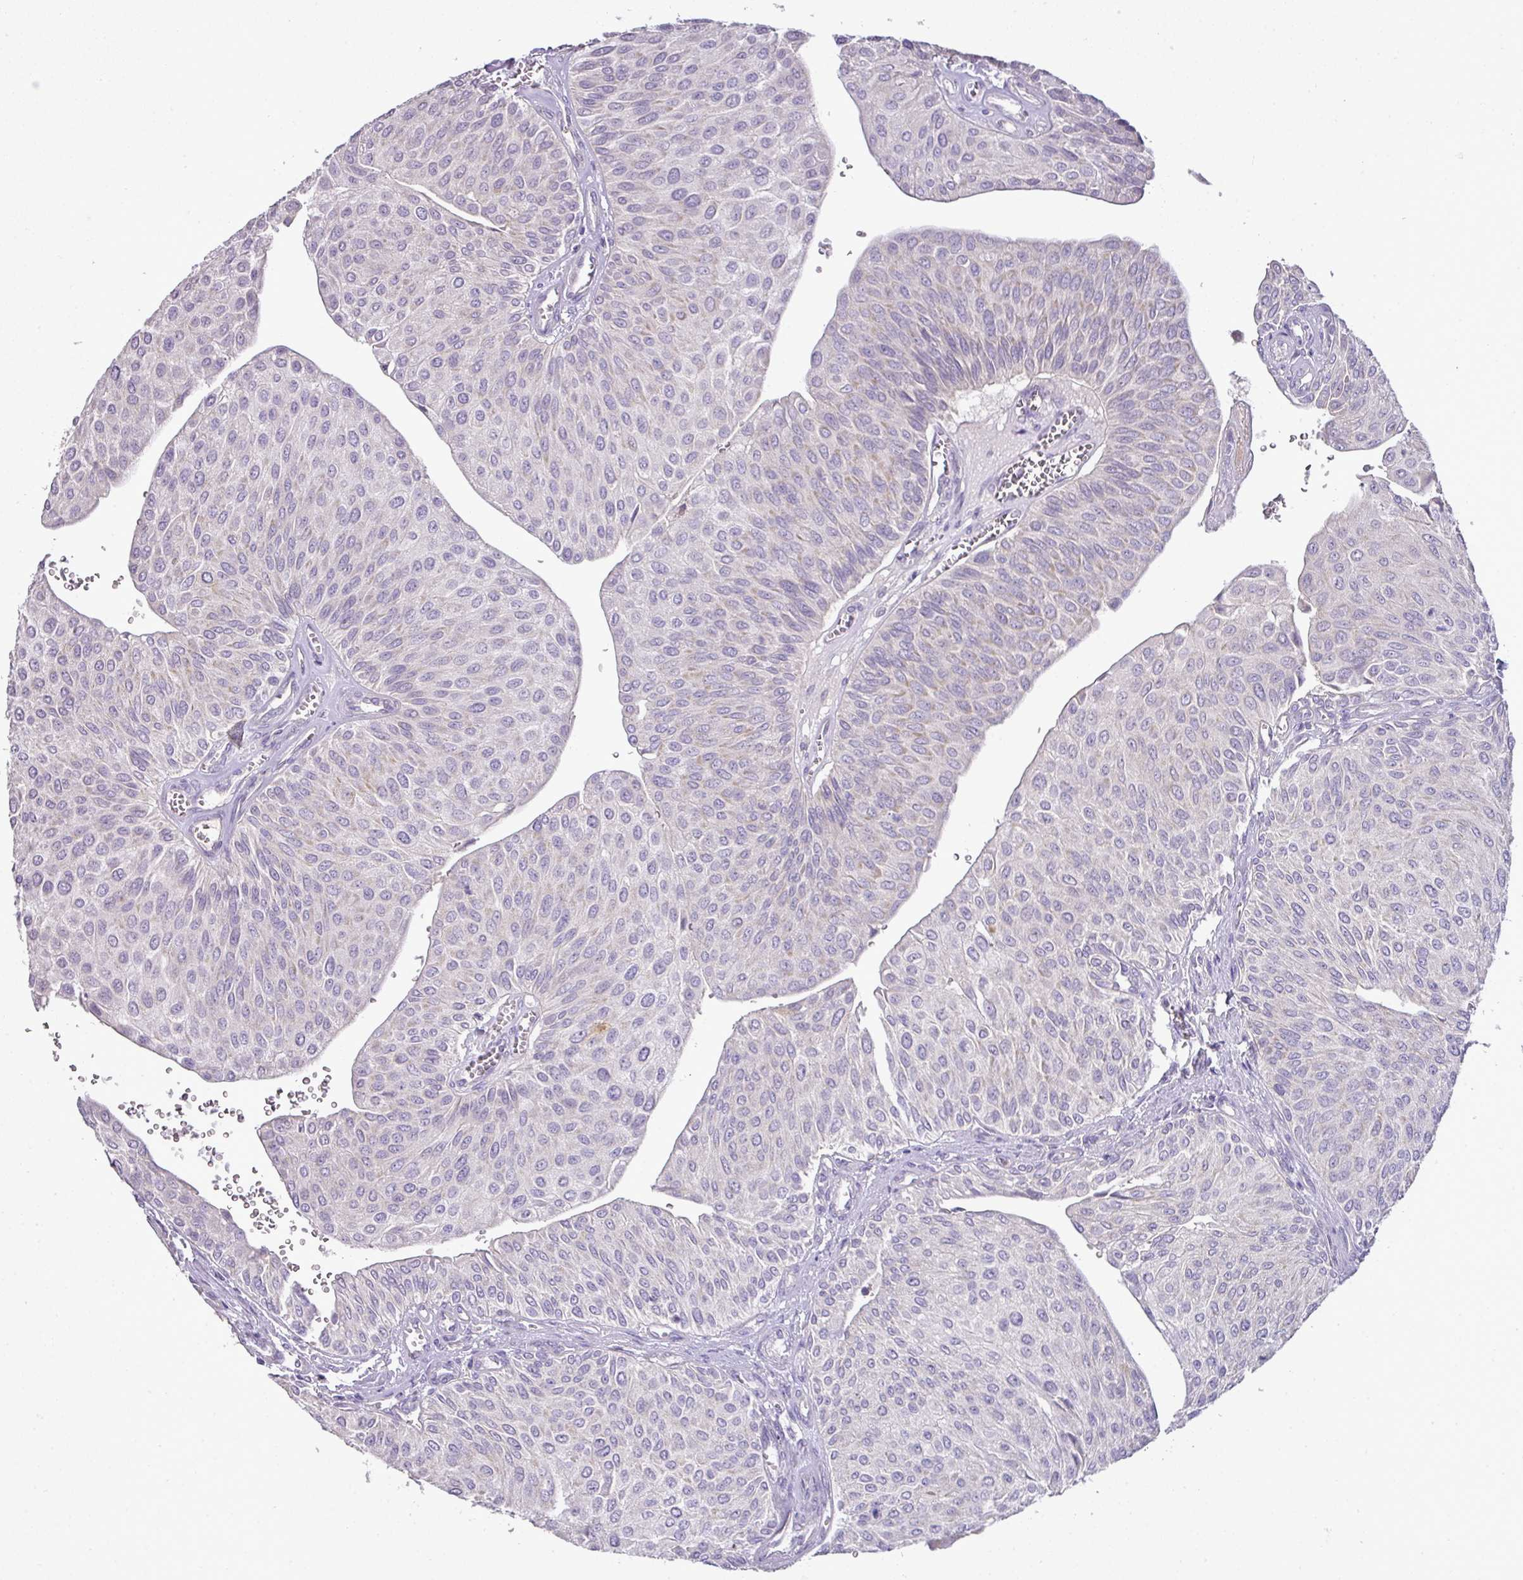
{"staining": {"intensity": "weak", "quantity": "<25%", "location": "cytoplasmic/membranous"}, "tissue": "urothelial cancer", "cell_type": "Tumor cells", "image_type": "cancer", "snomed": [{"axis": "morphology", "description": "Urothelial carcinoma, NOS"}, {"axis": "topography", "description": "Urinary bladder"}], "caption": "IHC photomicrograph of neoplastic tissue: transitional cell carcinoma stained with DAB (3,3'-diaminobenzidine) exhibits no significant protein positivity in tumor cells. The staining was performed using DAB (3,3'-diaminobenzidine) to visualize the protein expression in brown, while the nuclei were stained in blue with hematoxylin (Magnification: 20x).", "gene": "BRINP2", "patient": {"sex": "male", "age": 67}}